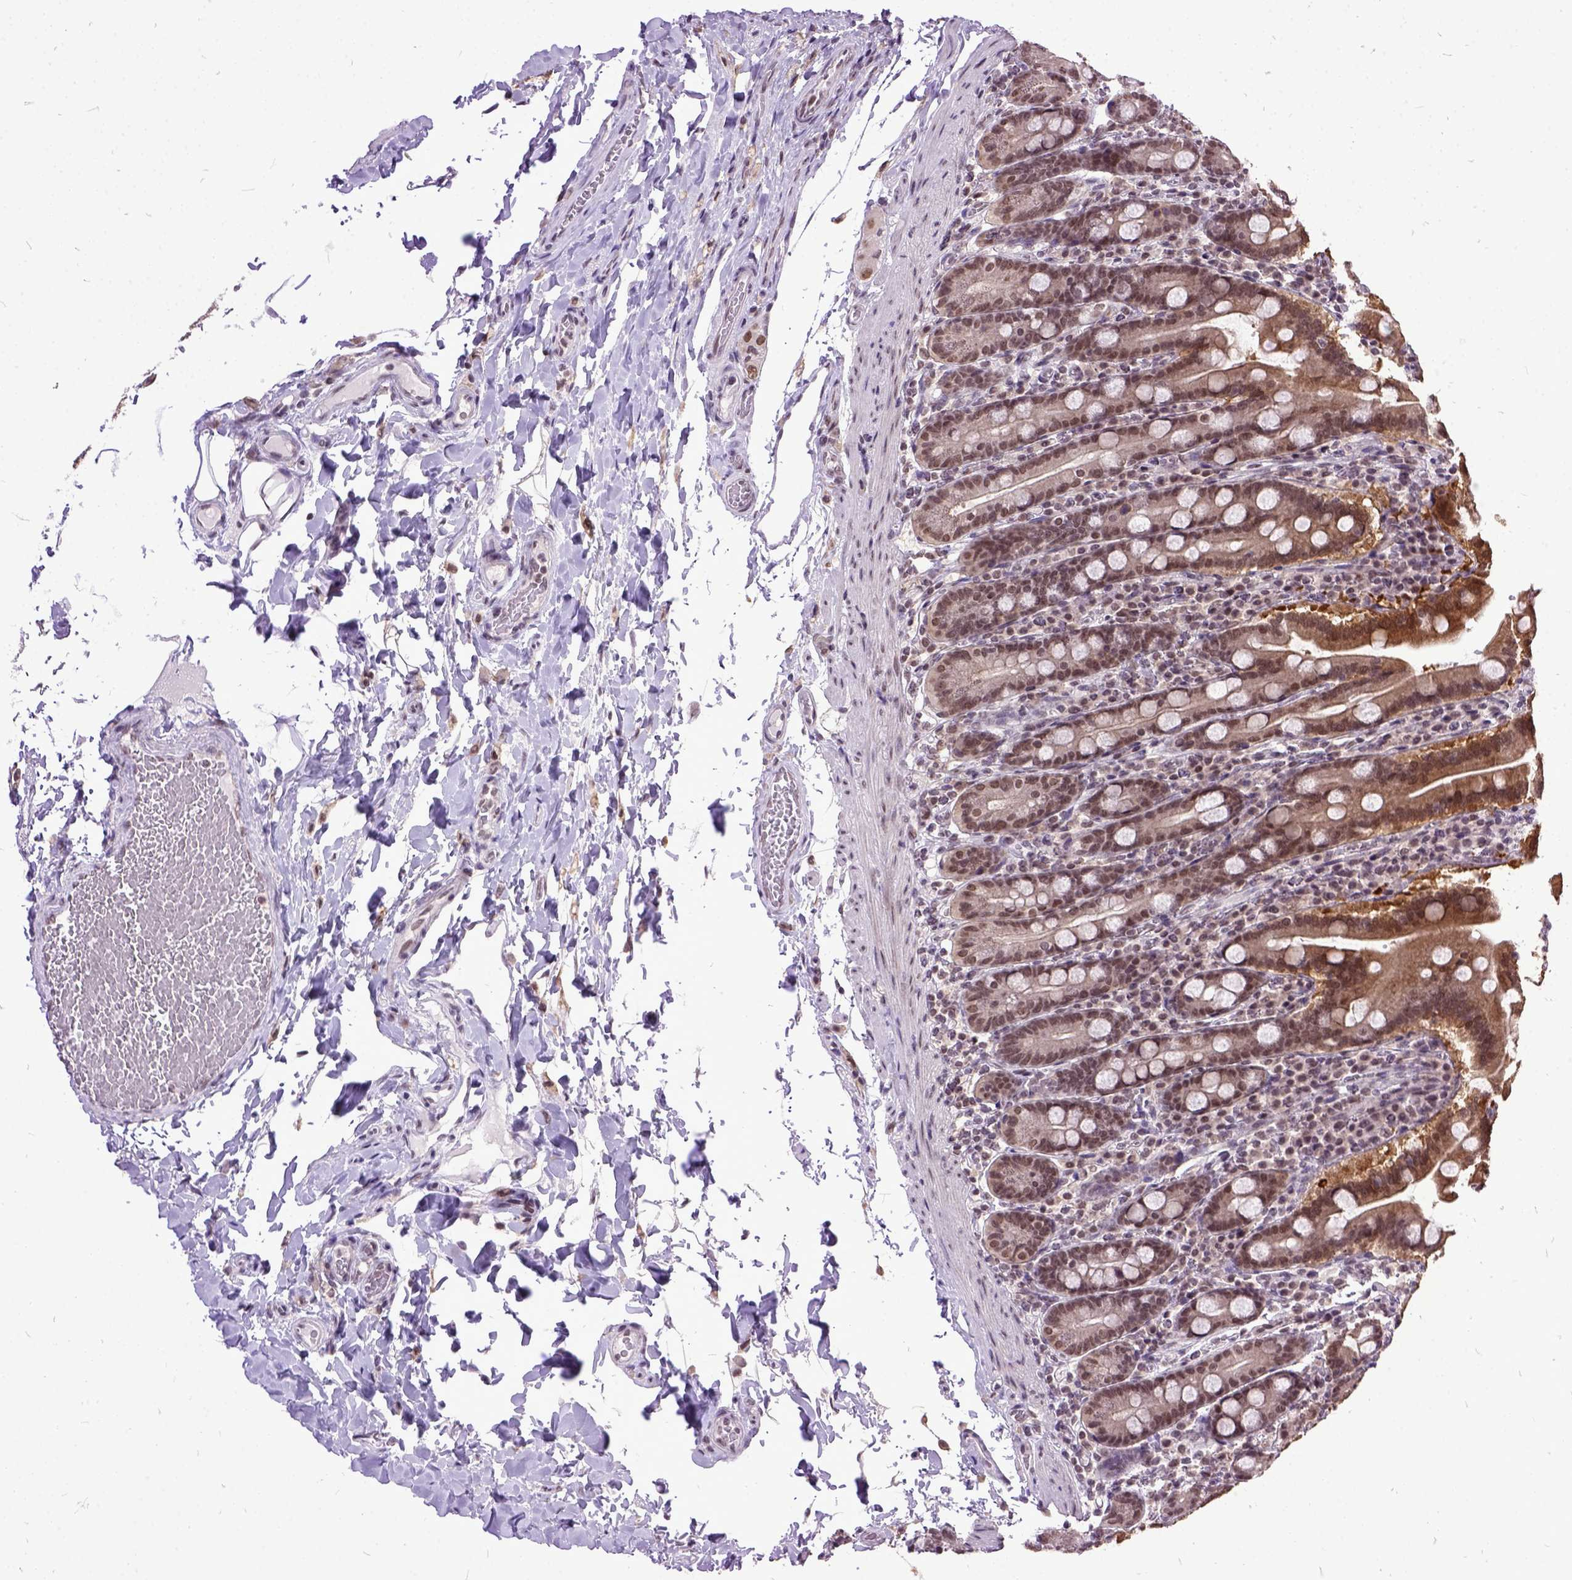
{"staining": {"intensity": "moderate", "quantity": ">75%", "location": "cytoplasmic/membranous,nuclear"}, "tissue": "small intestine", "cell_type": "Glandular cells", "image_type": "normal", "snomed": [{"axis": "morphology", "description": "Normal tissue, NOS"}, {"axis": "topography", "description": "Small intestine"}], "caption": "Glandular cells reveal medium levels of moderate cytoplasmic/membranous,nuclear staining in approximately >75% of cells in benign human small intestine.", "gene": "ORC5", "patient": {"sex": "male", "age": 26}}